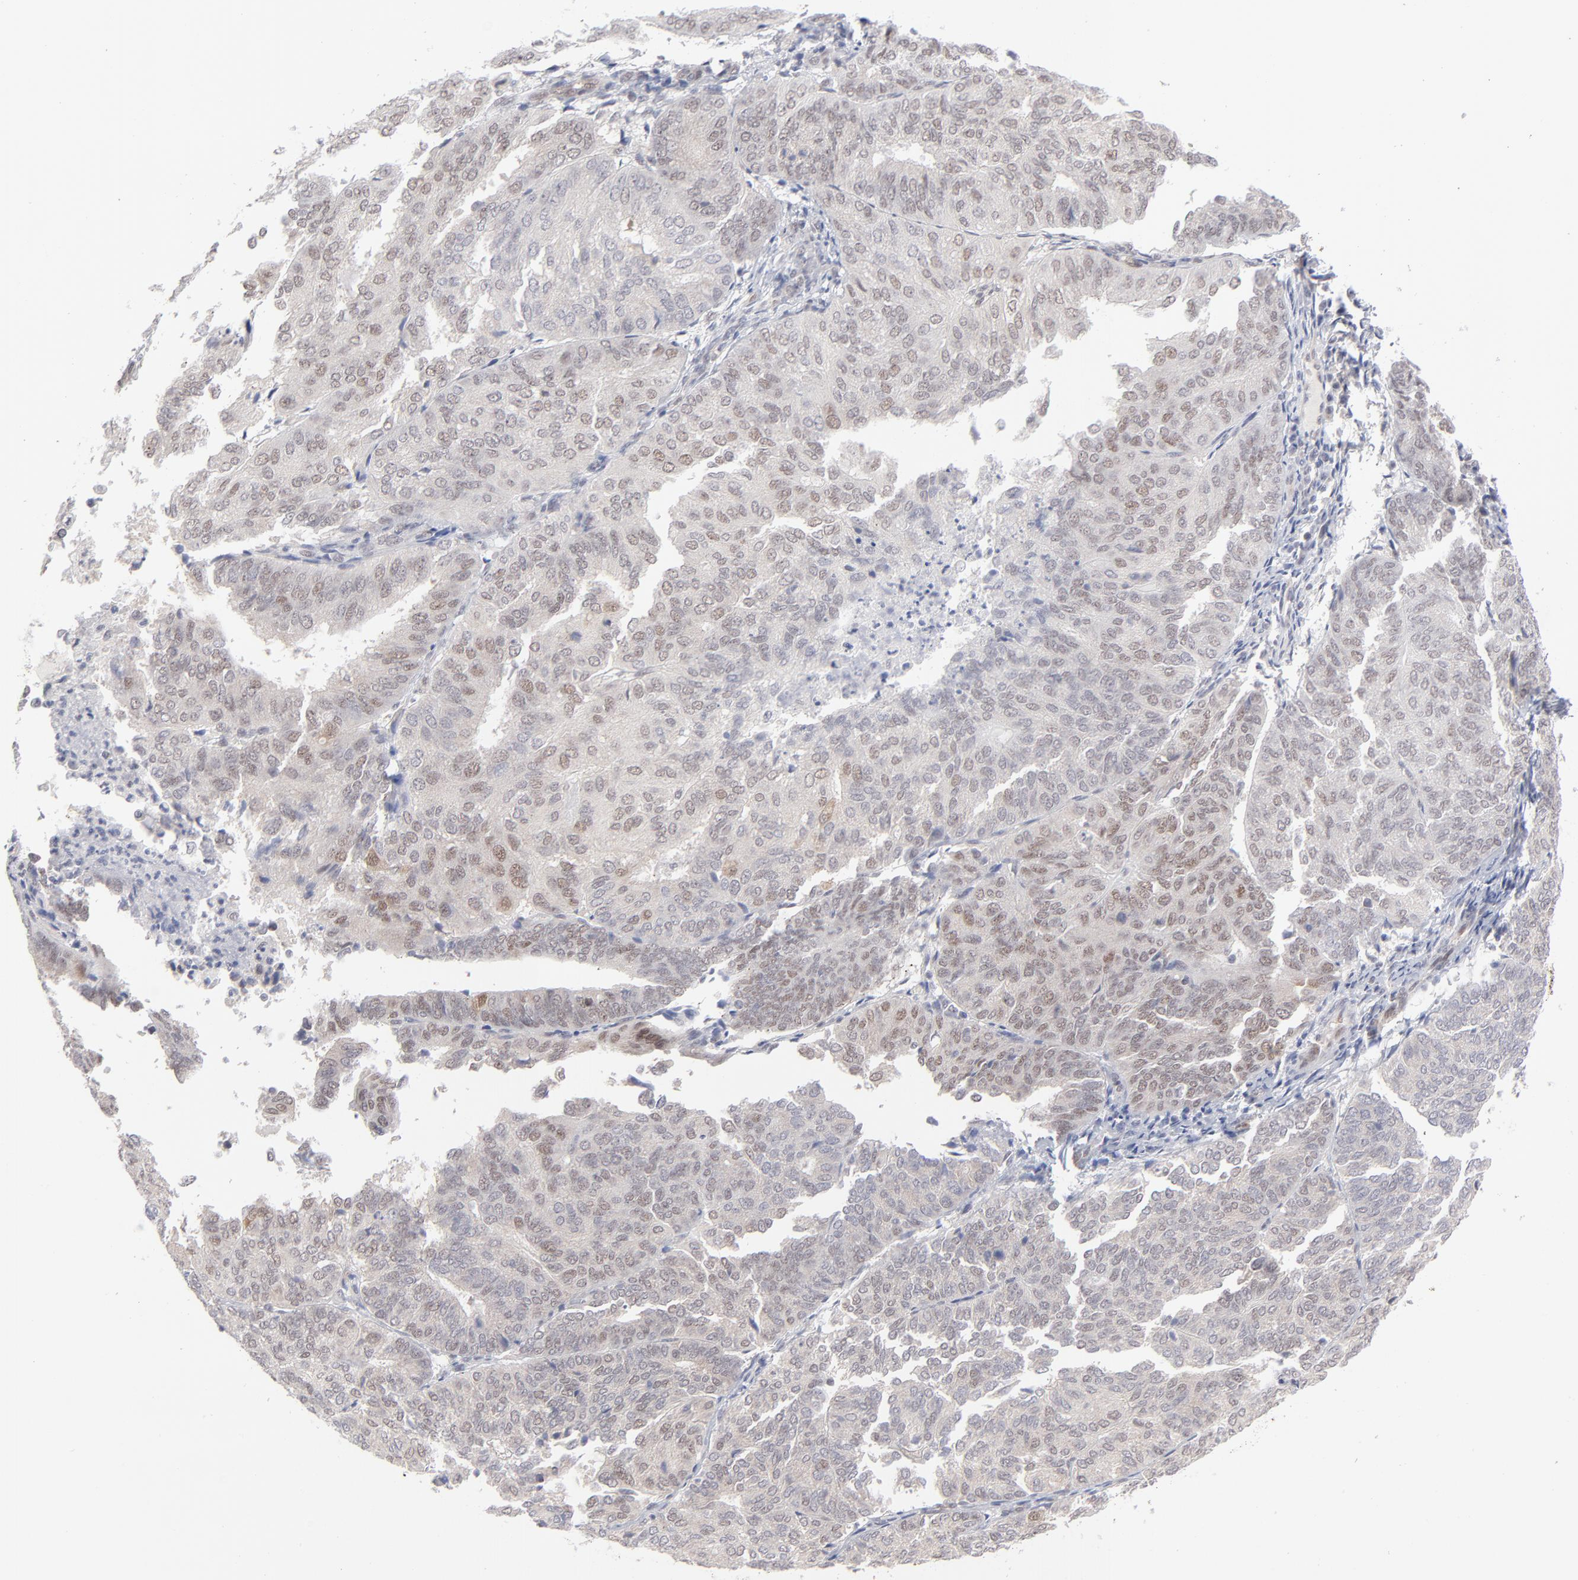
{"staining": {"intensity": "weak", "quantity": "25%-75%", "location": "cytoplasmic/membranous,nuclear"}, "tissue": "endometrial cancer", "cell_type": "Tumor cells", "image_type": "cancer", "snomed": [{"axis": "morphology", "description": "Adenocarcinoma, NOS"}, {"axis": "topography", "description": "Endometrium"}], "caption": "A high-resolution image shows immunohistochemistry staining of endometrial adenocarcinoma, which displays weak cytoplasmic/membranous and nuclear staining in approximately 25%-75% of tumor cells.", "gene": "NBN", "patient": {"sex": "female", "age": 59}}